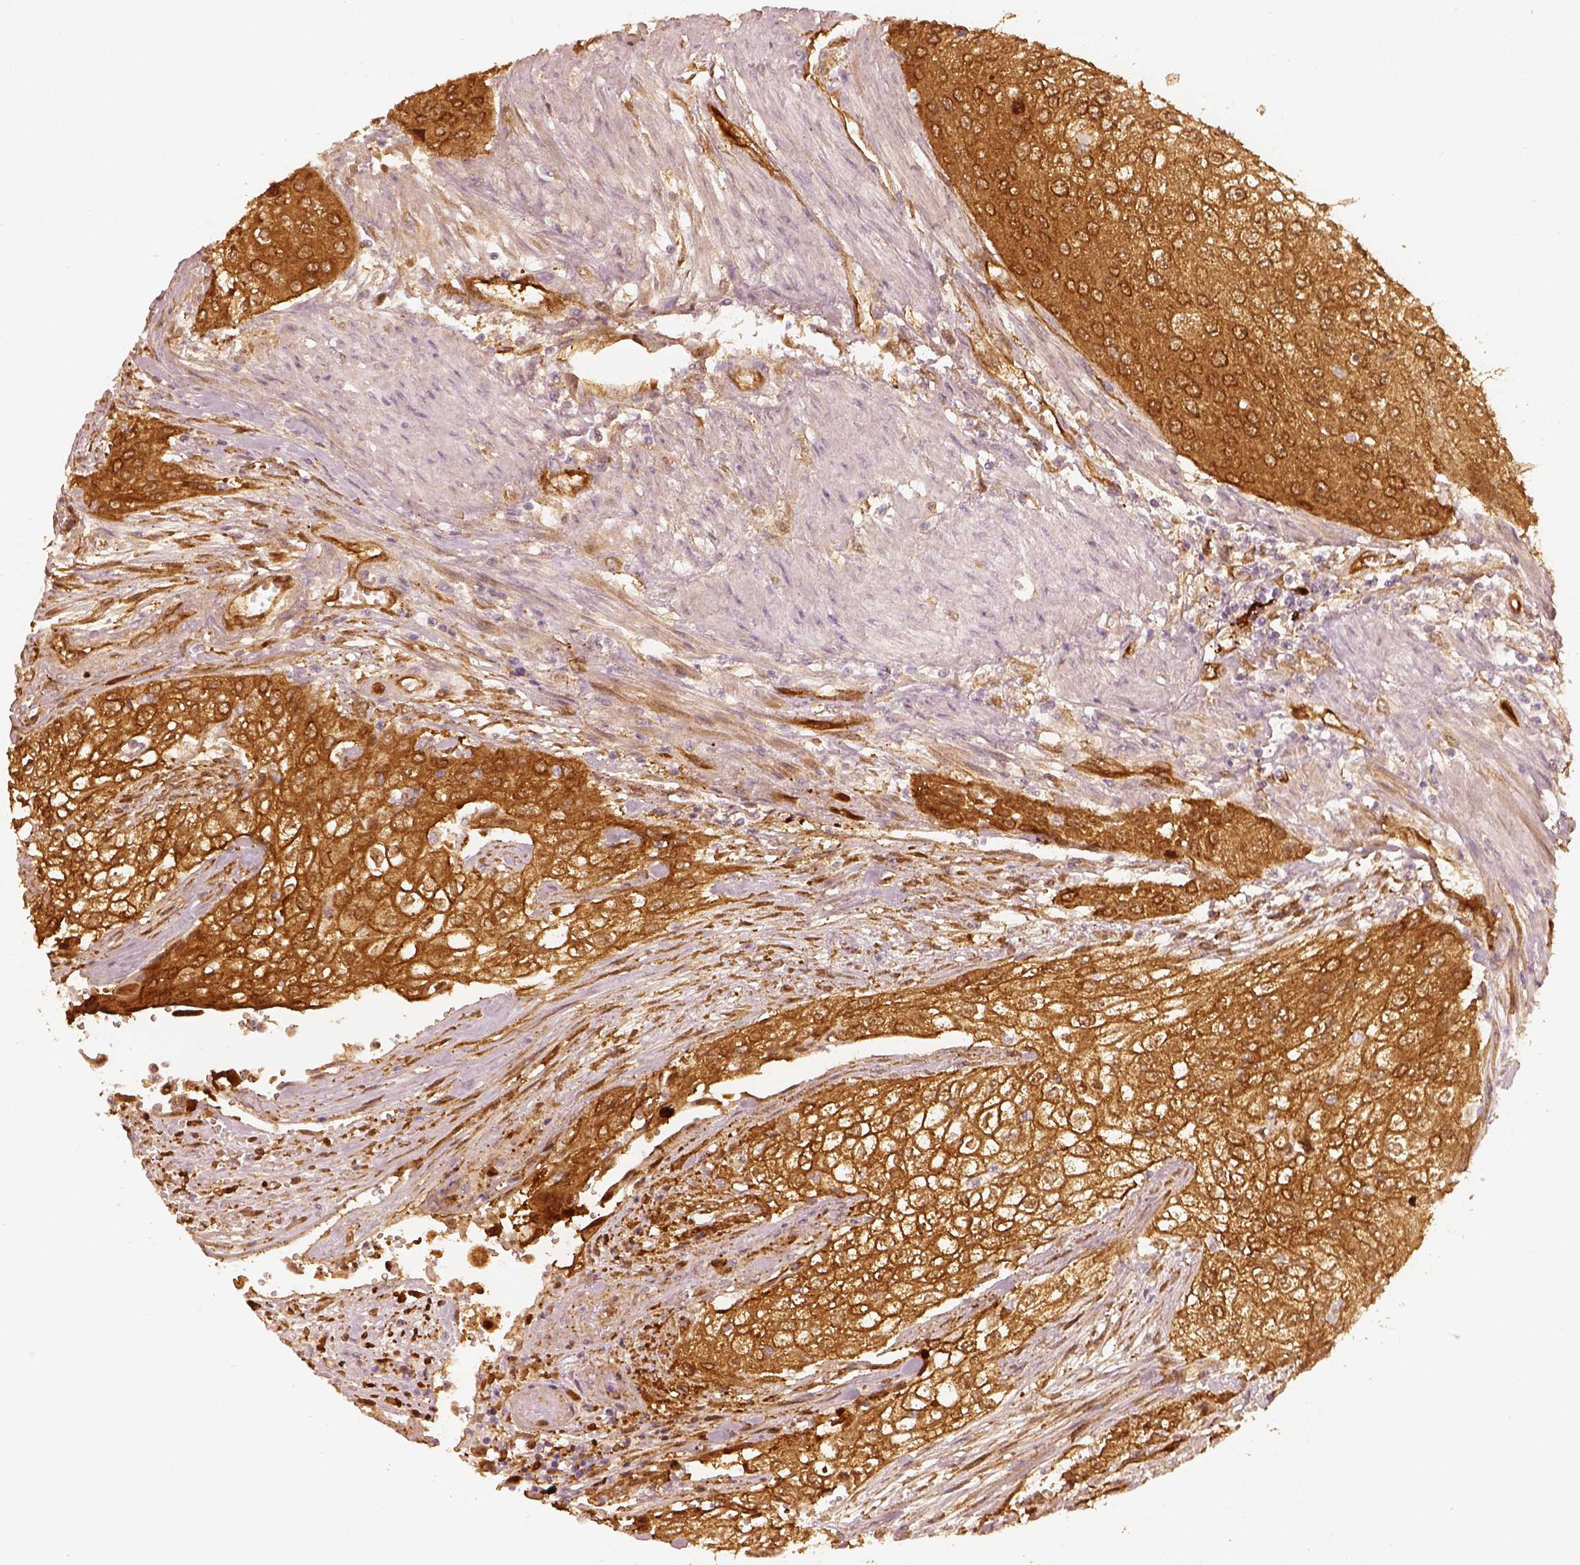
{"staining": {"intensity": "moderate", "quantity": ">75%", "location": "cytoplasmic/membranous,nuclear"}, "tissue": "urothelial cancer", "cell_type": "Tumor cells", "image_type": "cancer", "snomed": [{"axis": "morphology", "description": "Urothelial carcinoma, High grade"}, {"axis": "topography", "description": "Urinary bladder"}], "caption": "Urothelial cancer stained for a protein reveals moderate cytoplasmic/membranous and nuclear positivity in tumor cells.", "gene": "FSCN1", "patient": {"sex": "male", "age": 62}}